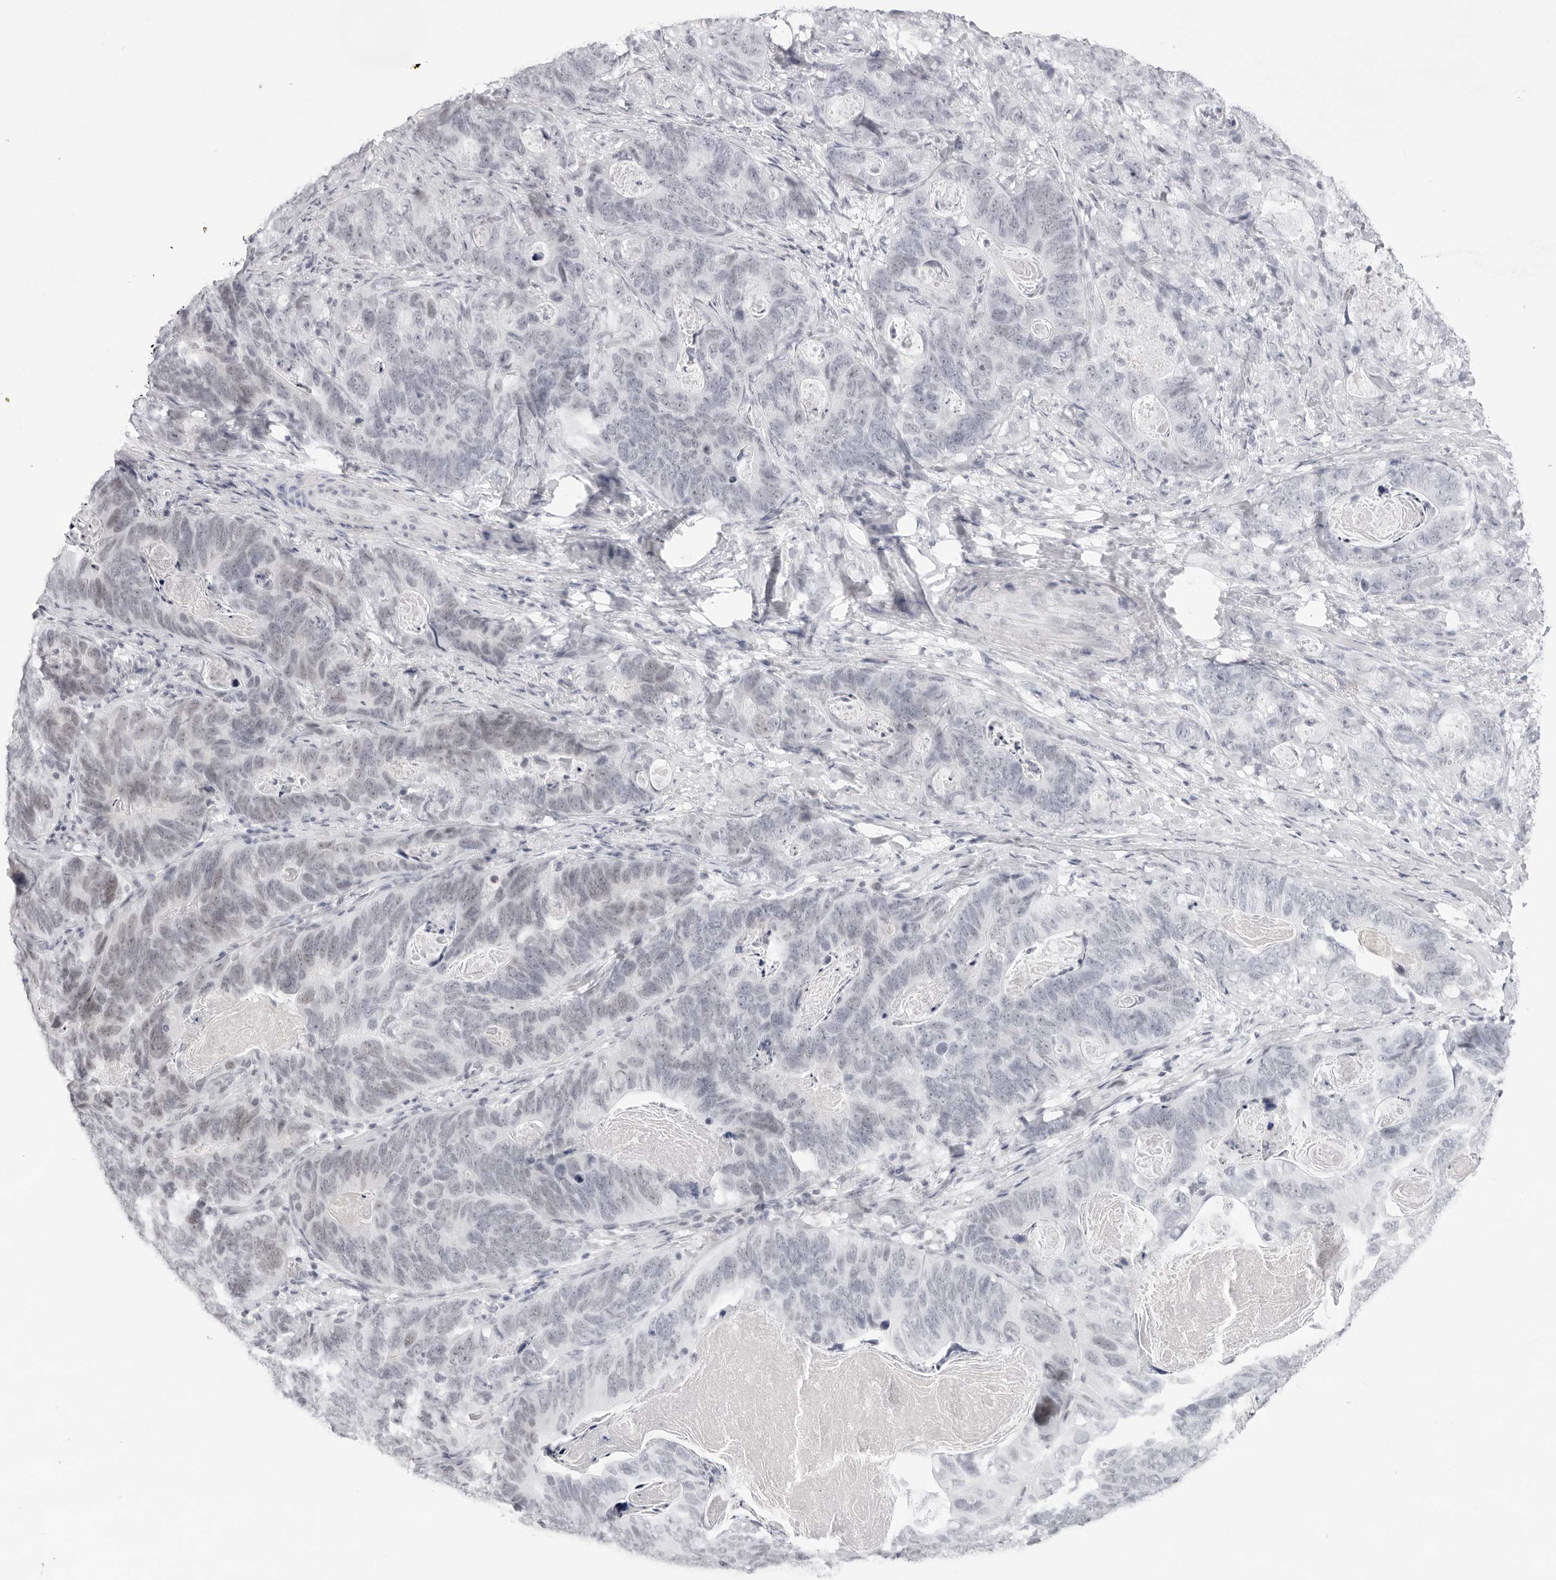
{"staining": {"intensity": "negative", "quantity": "none", "location": "none"}, "tissue": "stomach cancer", "cell_type": "Tumor cells", "image_type": "cancer", "snomed": [{"axis": "morphology", "description": "Normal tissue, NOS"}, {"axis": "morphology", "description": "Adenocarcinoma, NOS"}, {"axis": "topography", "description": "Stomach"}], "caption": "Stomach cancer (adenocarcinoma) stained for a protein using IHC exhibits no positivity tumor cells.", "gene": "KLK12", "patient": {"sex": "female", "age": 89}}